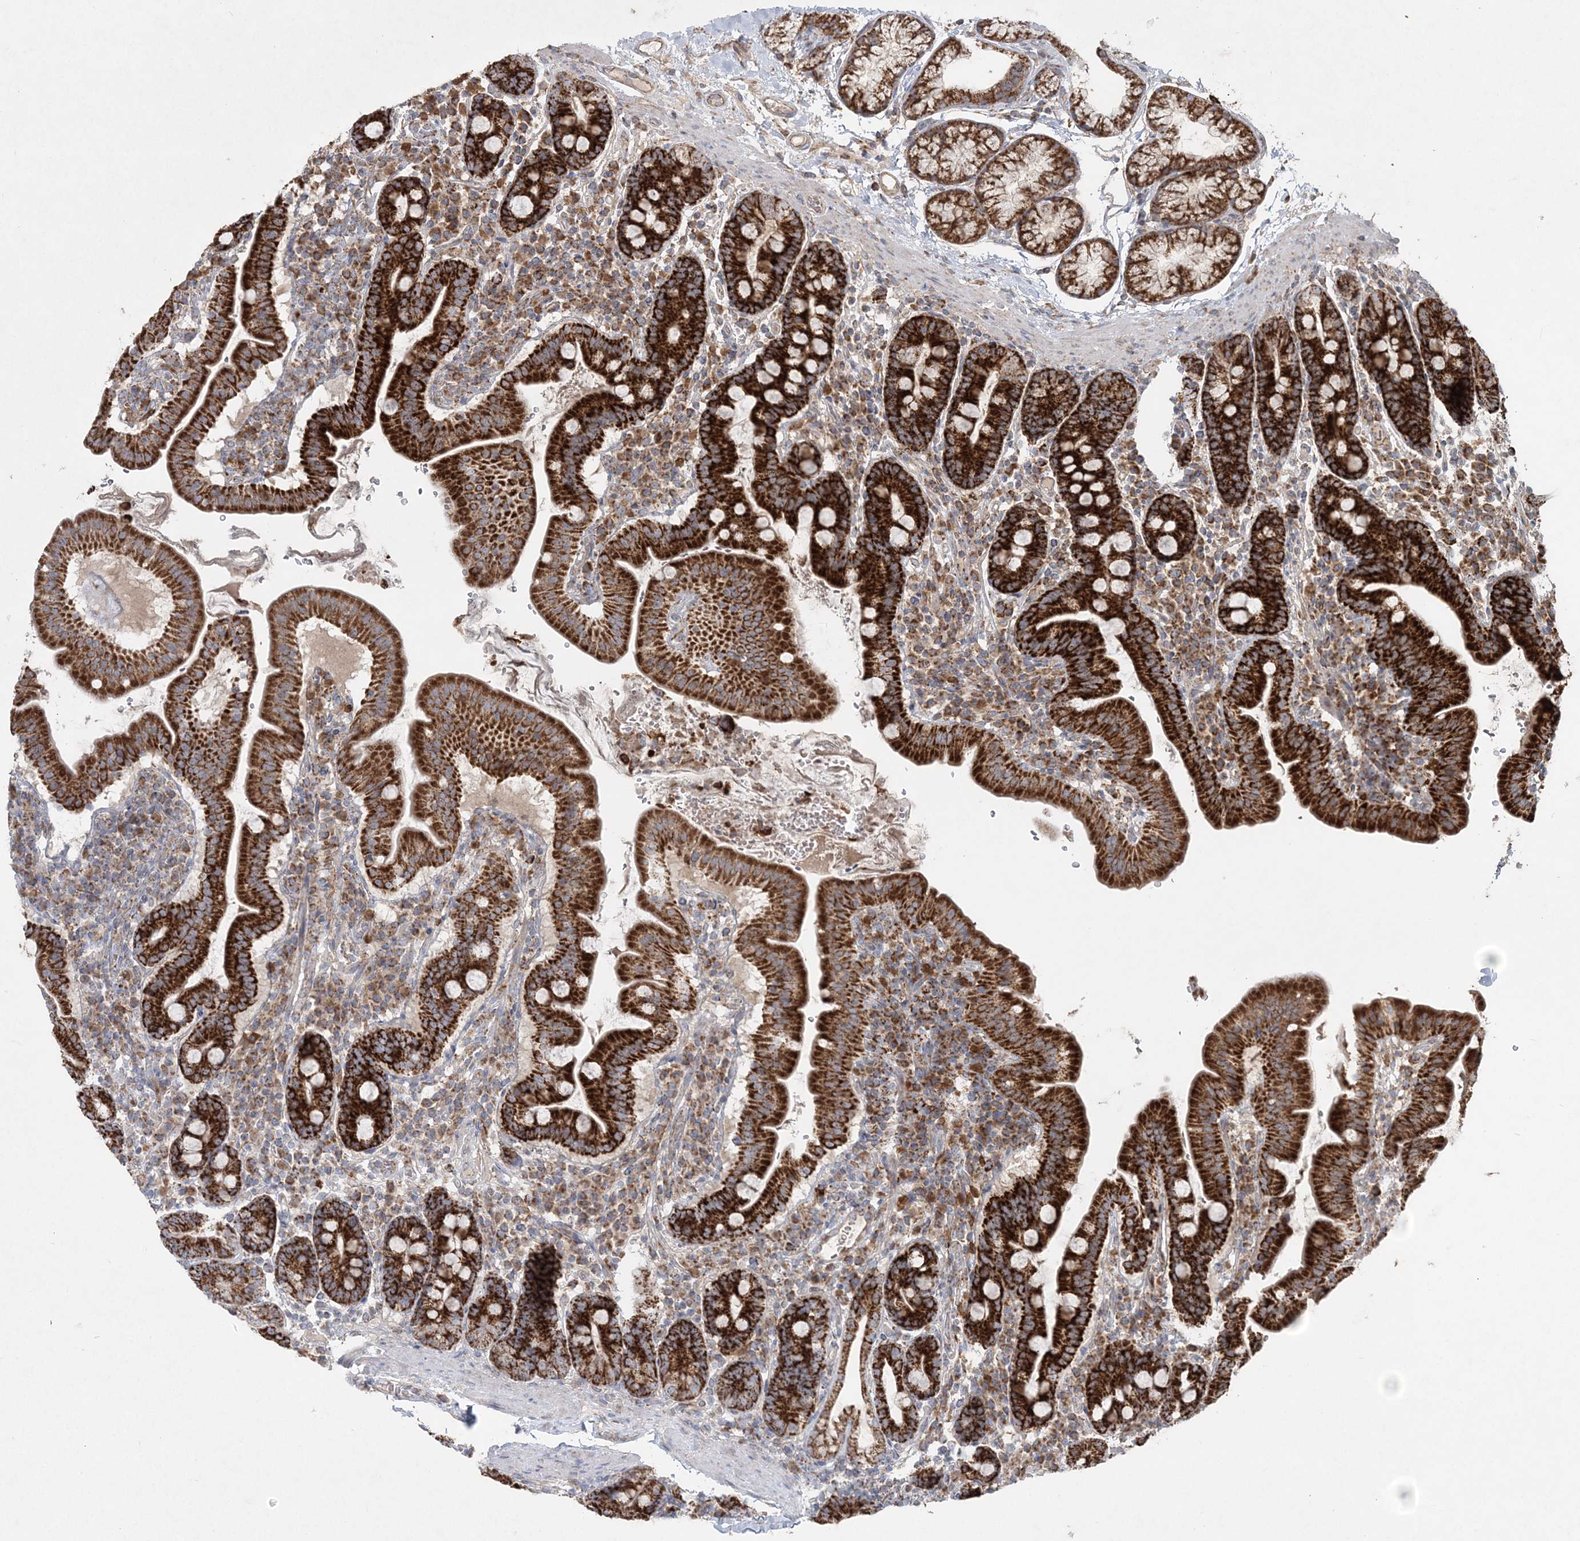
{"staining": {"intensity": "strong", "quantity": ">75%", "location": "cytoplasmic/membranous"}, "tissue": "duodenum", "cell_type": "Glandular cells", "image_type": "normal", "snomed": [{"axis": "morphology", "description": "Normal tissue, NOS"}, {"axis": "morphology", "description": "Adenocarcinoma, NOS"}, {"axis": "topography", "description": "Pancreas"}, {"axis": "topography", "description": "Duodenum"}], "caption": "Normal duodenum shows strong cytoplasmic/membranous positivity in about >75% of glandular cells, visualized by immunohistochemistry.", "gene": "LRPPRC", "patient": {"sex": "male", "age": 50}}